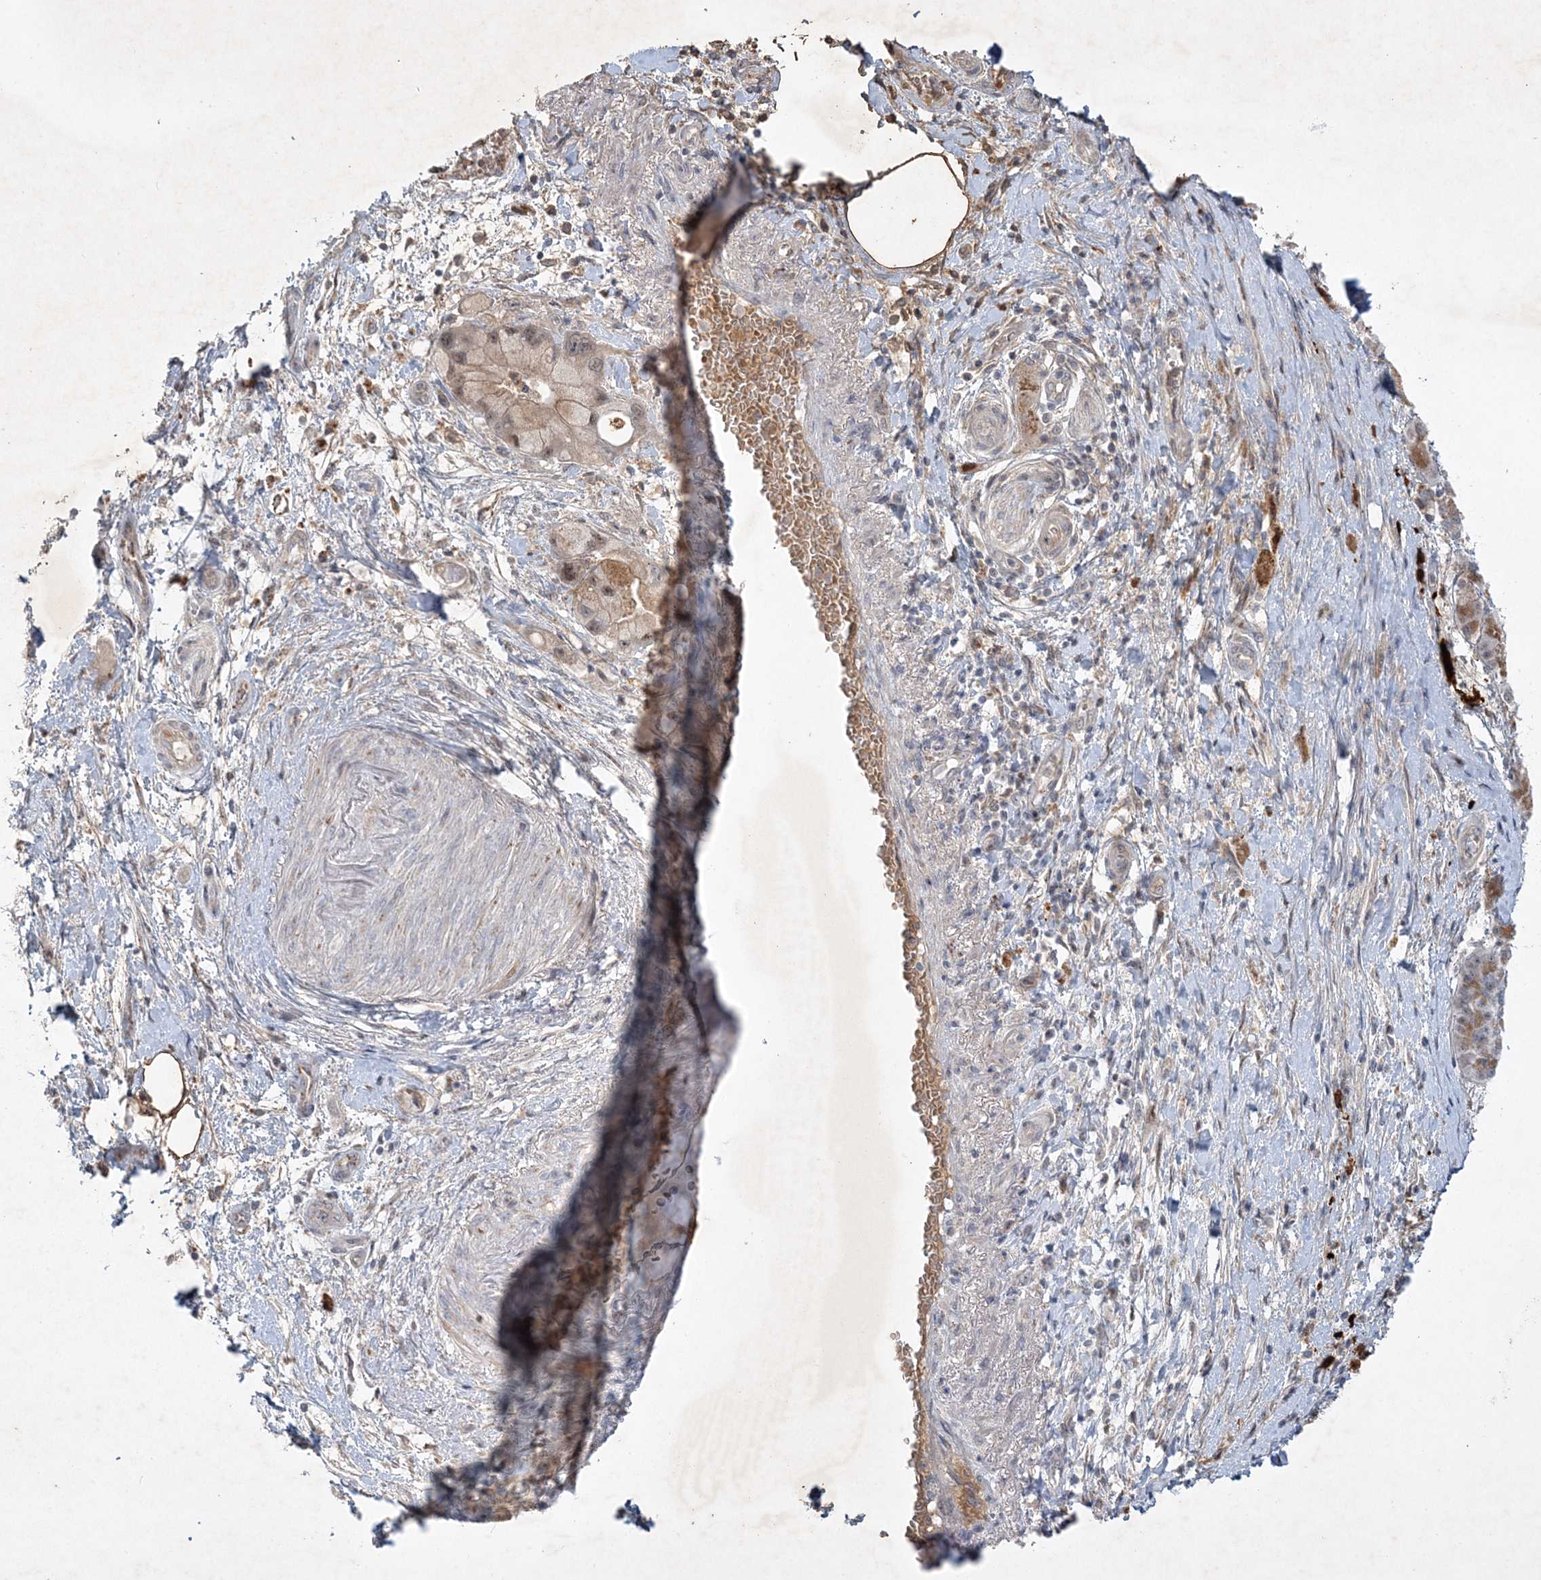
{"staining": {"intensity": "weak", "quantity": ">75%", "location": "cytoplasmic/membranous,nuclear"}, "tissue": "pancreatic cancer", "cell_type": "Tumor cells", "image_type": "cancer", "snomed": [{"axis": "morphology", "description": "Normal tissue, NOS"}, {"axis": "morphology", "description": "Adenocarcinoma, NOS"}, {"axis": "topography", "description": "Pancreas"}], "caption": "Protein analysis of pancreatic cancer tissue demonstrates weak cytoplasmic/membranous and nuclear expression in approximately >75% of tumor cells. Nuclei are stained in blue.", "gene": "THG1L", "patient": {"sex": "female", "age": 68}}